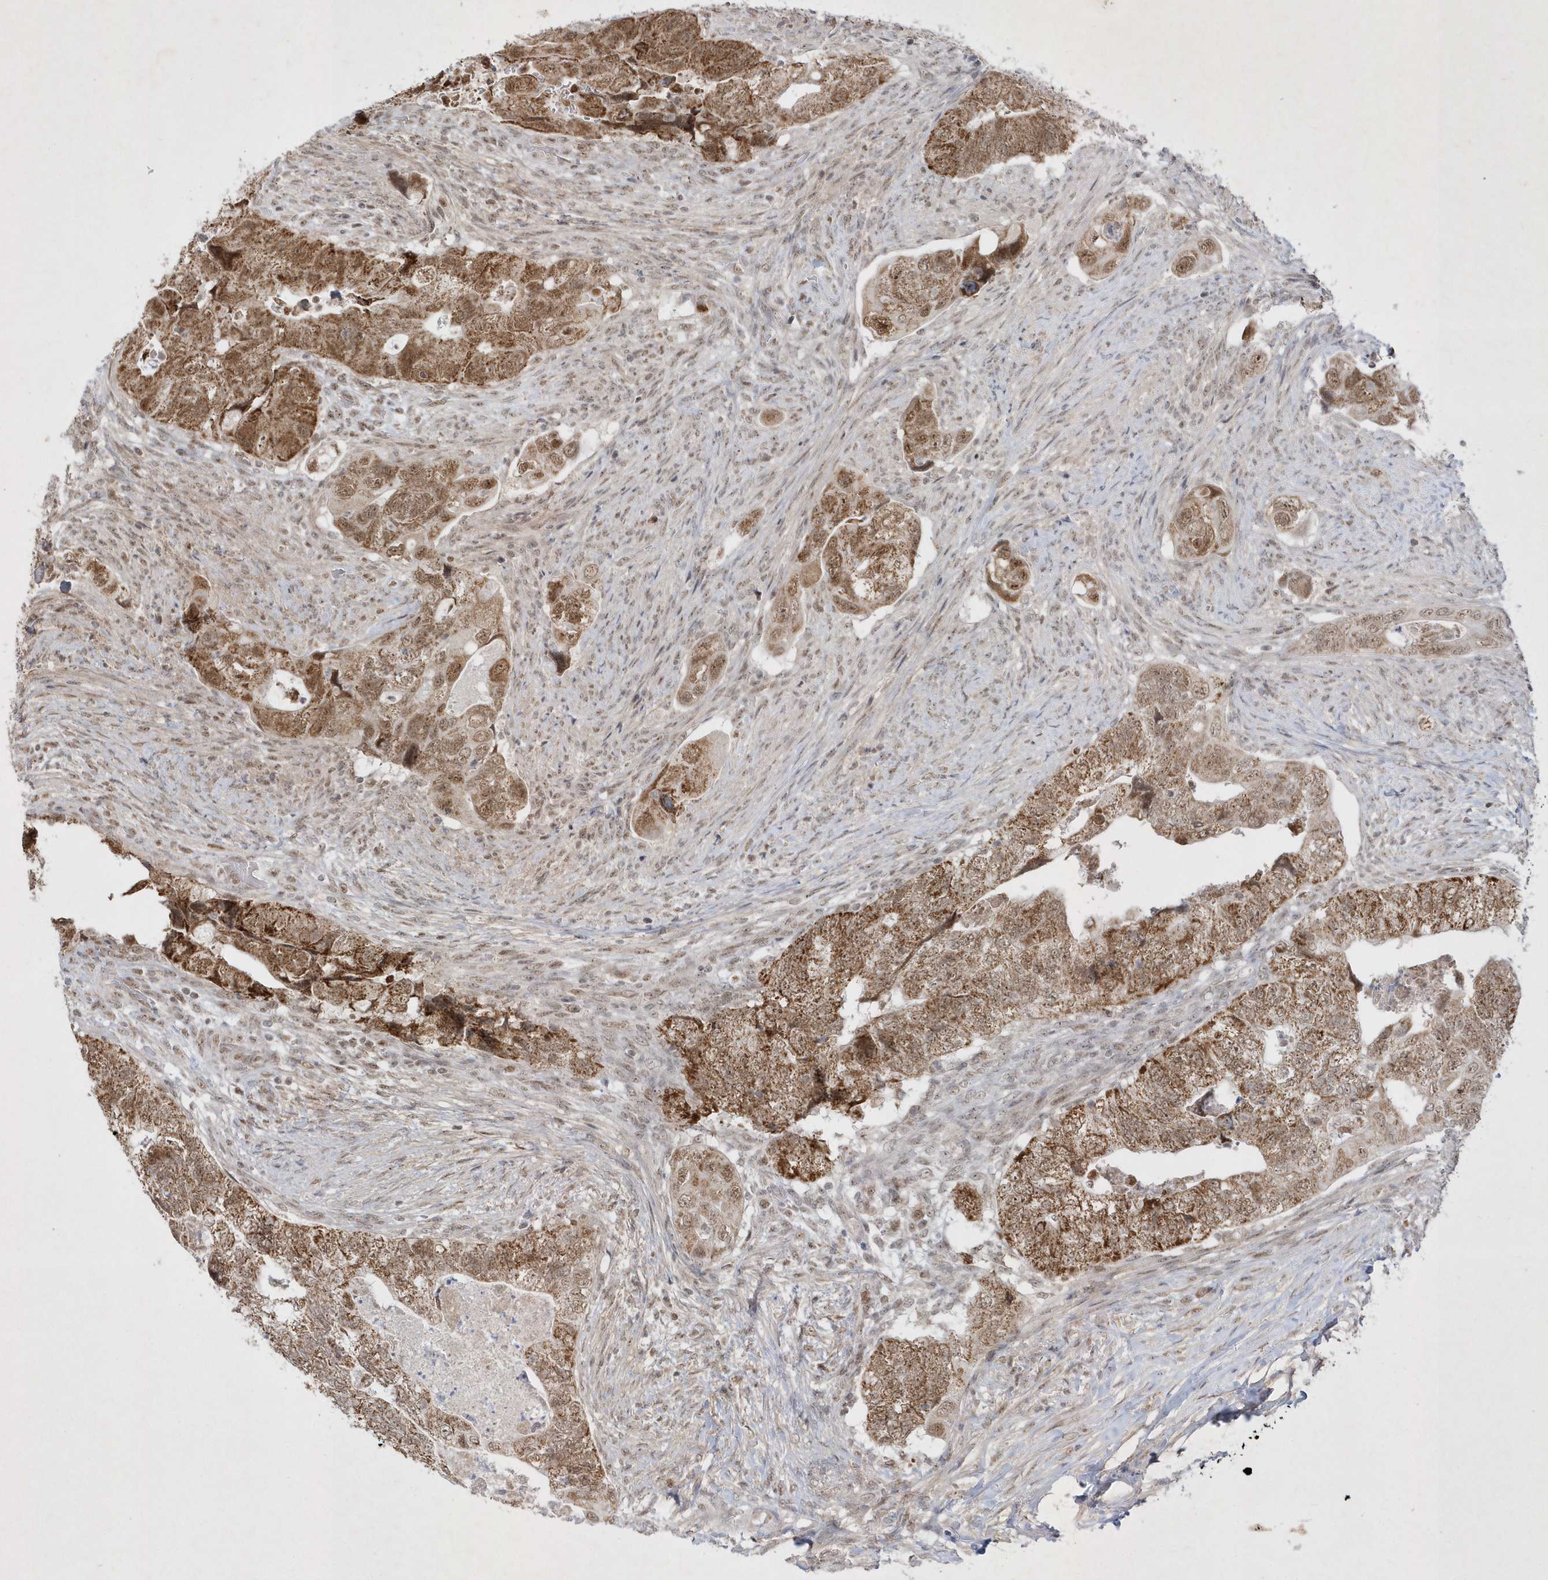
{"staining": {"intensity": "moderate", "quantity": ">75%", "location": "cytoplasmic/membranous,nuclear"}, "tissue": "colorectal cancer", "cell_type": "Tumor cells", "image_type": "cancer", "snomed": [{"axis": "morphology", "description": "Adenocarcinoma, NOS"}, {"axis": "topography", "description": "Rectum"}], "caption": "The image reveals a brown stain indicating the presence of a protein in the cytoplasmic/membranous and nuclear of tumor cells in colorectal cancer (adenocarcinoma).", "gene": "CPSF3", "patient": {"sex": "male", "age": 63}}